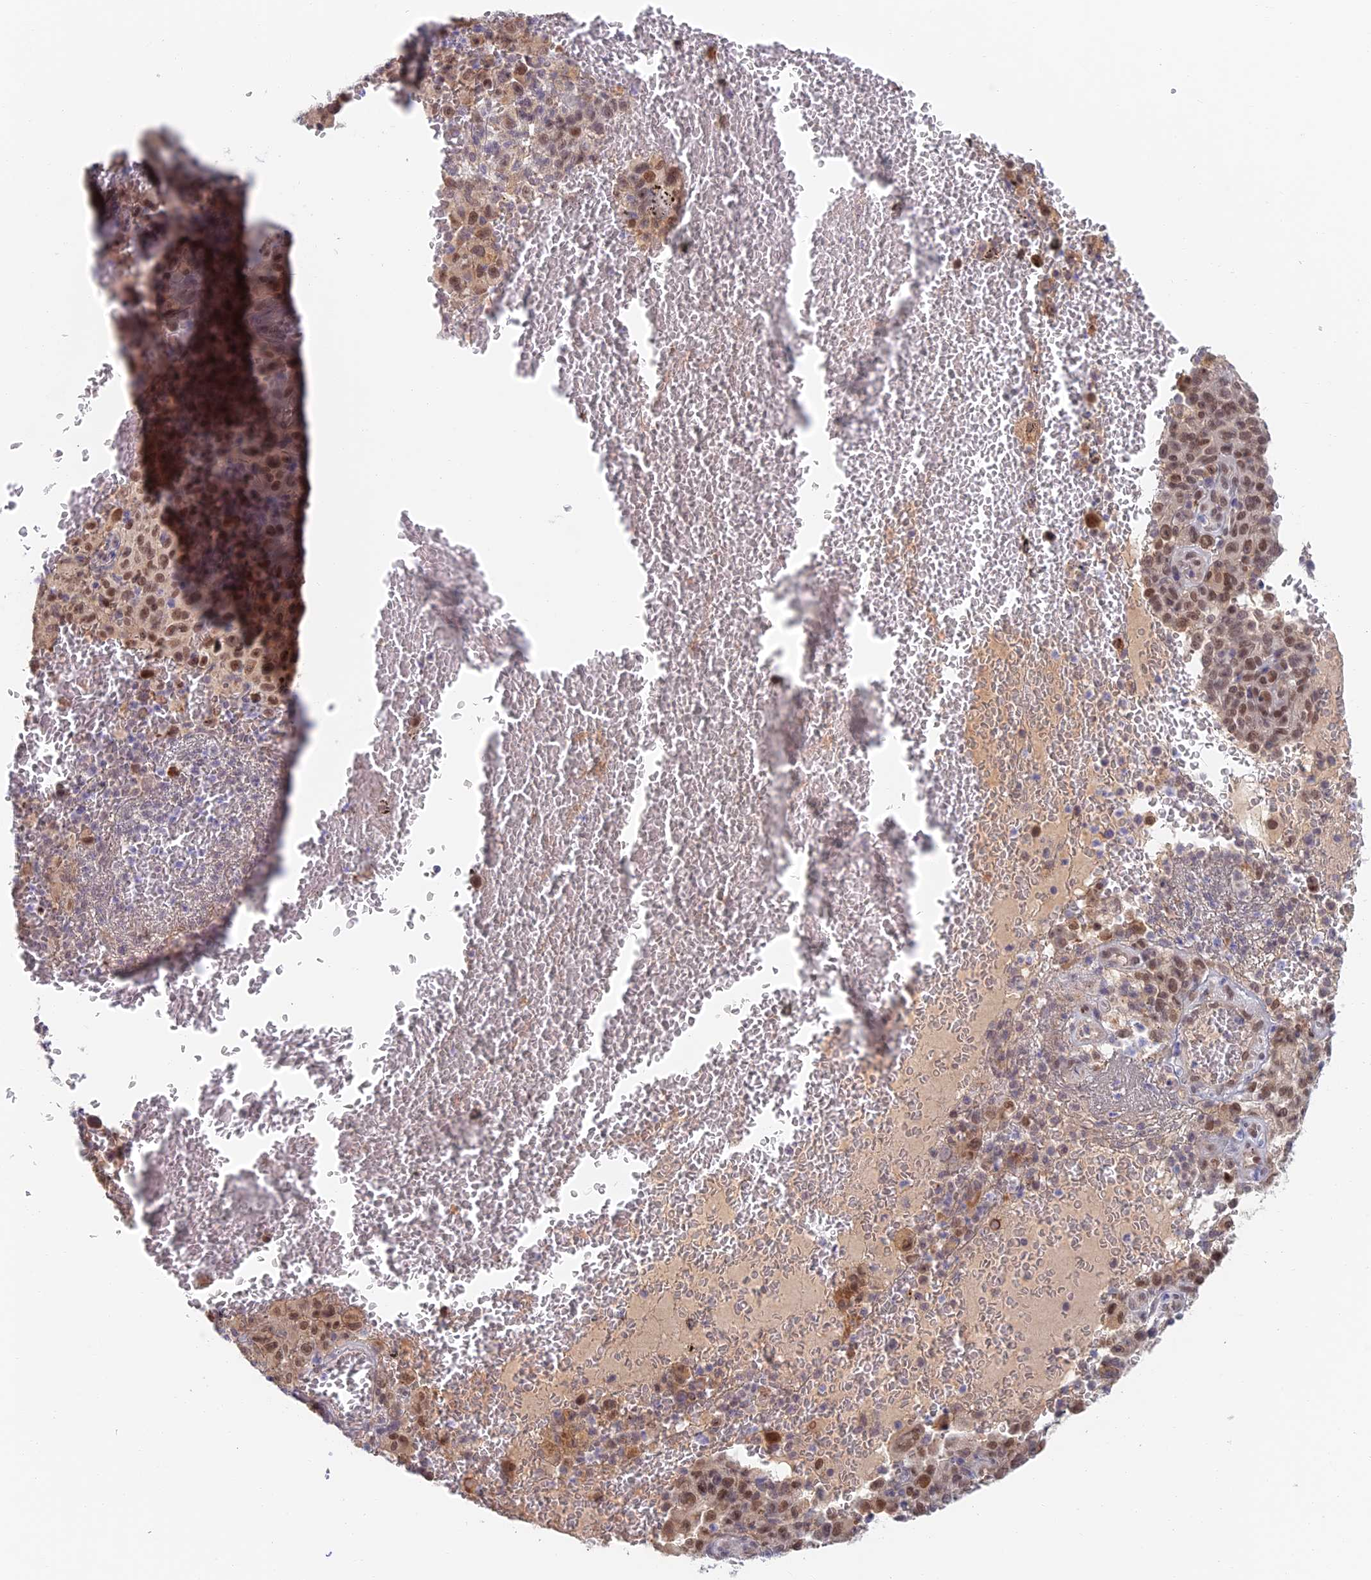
{"staining": {"intensity": "strong", "quantity": ">75%", "location": "nuclear"}, "tissue": "melanoma", "cell_type": "Tumor cells", "image_type": "cancer", "snomed": [{"axis": "morphology", "description": "Malignant melanoma, NOS"}, {"axis": "topography", "description": "Skin"}], "caption": "Tumor cells demonstrate high levels of strong nuclear positivity in about >75% of cells in human malignant melanoma.", "gene": "ZUP1", "patient": {"sex": "female", "age": 82}}